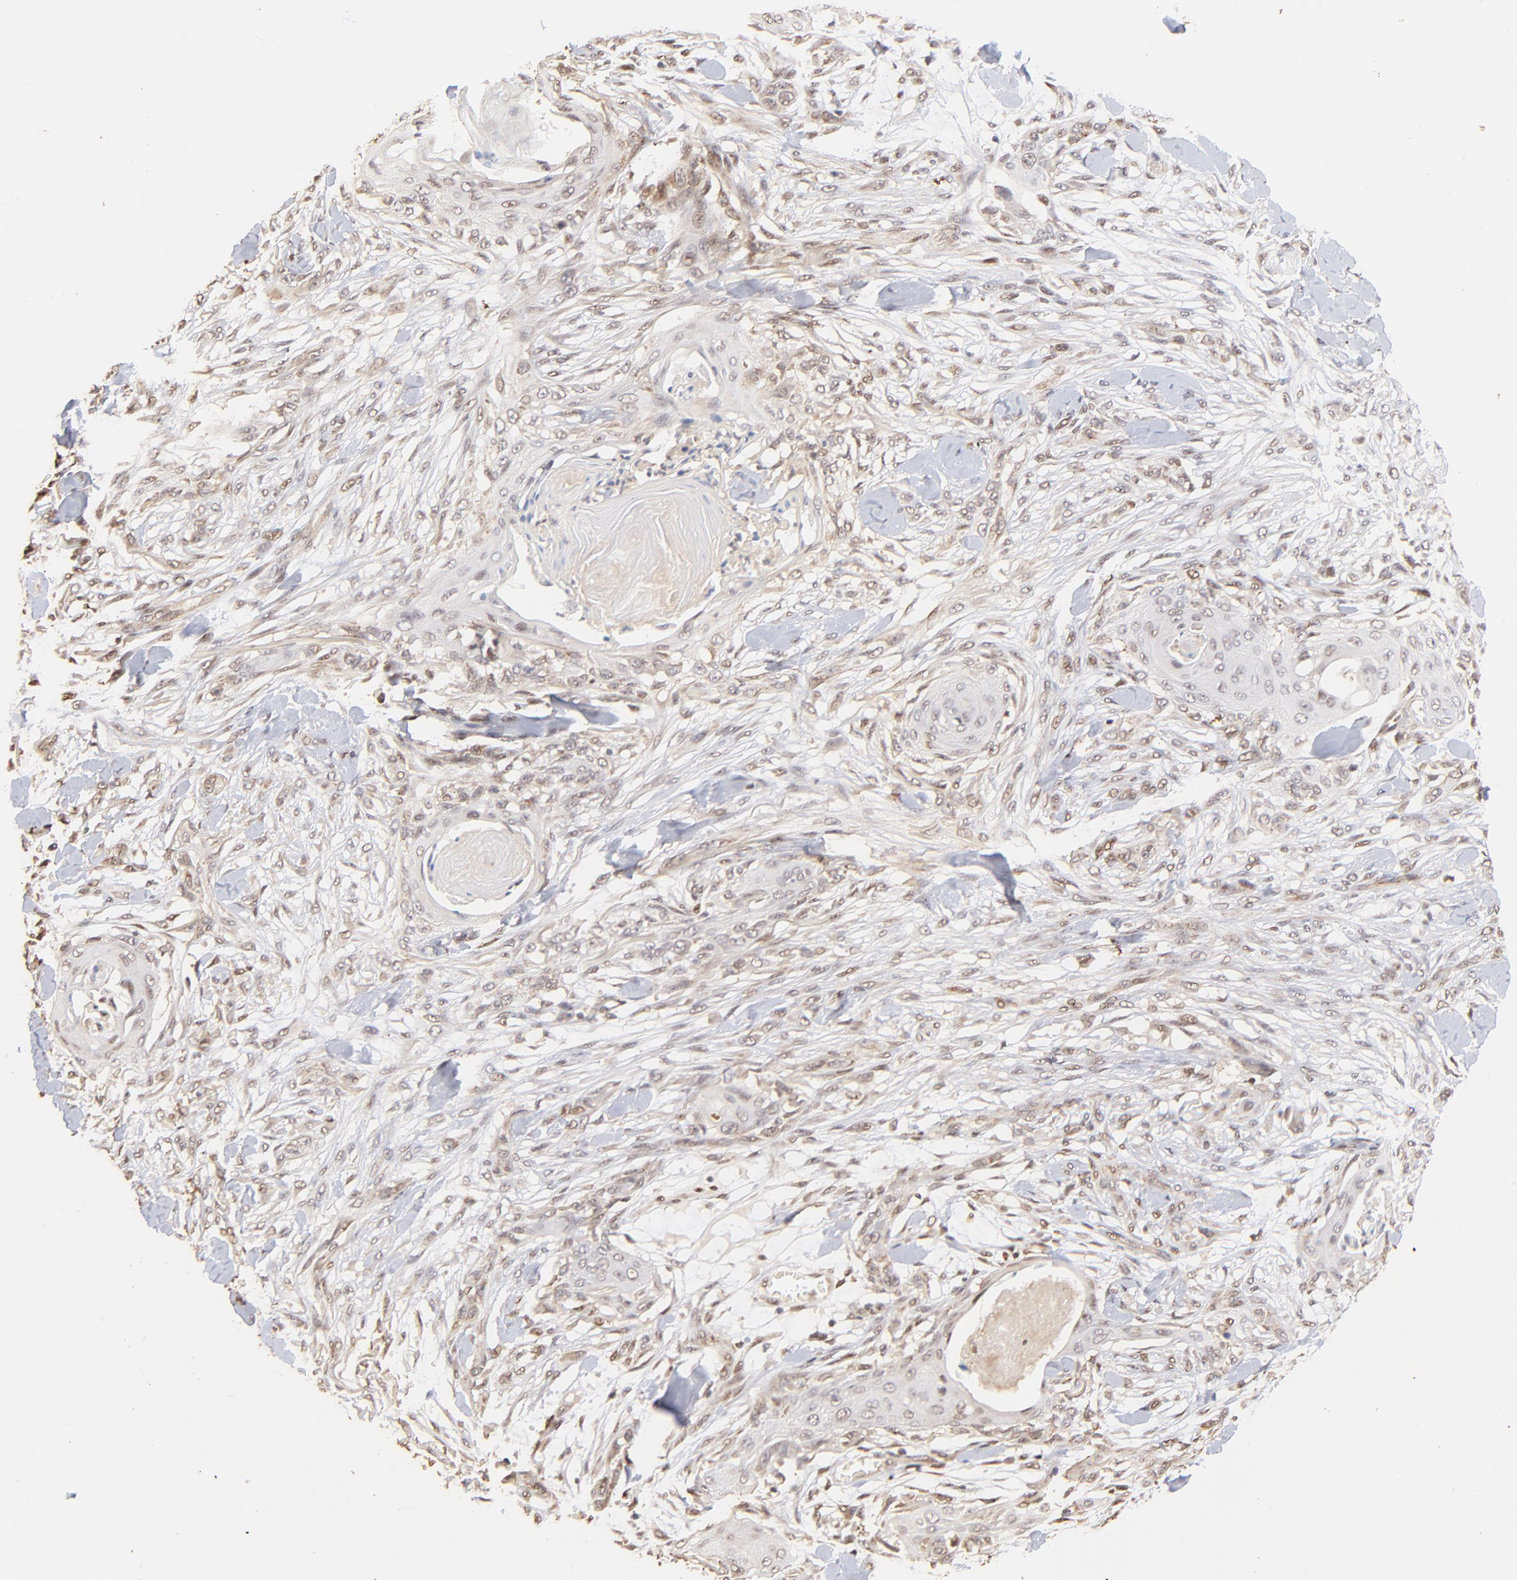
{"staining": {"intensity": "weak", "quantity": "25%-75%", "location": "cytoplasmic/membranous,nuclear"}, "tissue": "skin cancer", "cell_type": "Tumor cells", "image_type": "cancer", "snomed": [{"axis": "morphology", "description": "Squamous cell carcinoma, NOS"}, {"axis": "topography", "description": "Skin"}], "caption": "An immunohistochemistry (IHC) image of tumor tissue is shown. Protein staining in brown labels weak cytoplasmic/membranous and nuclear positivity in skin squamous cell carcinoma within tumor cells.", "gene": "ZFP92", "patient": {"sex": "female", "age": 59}}